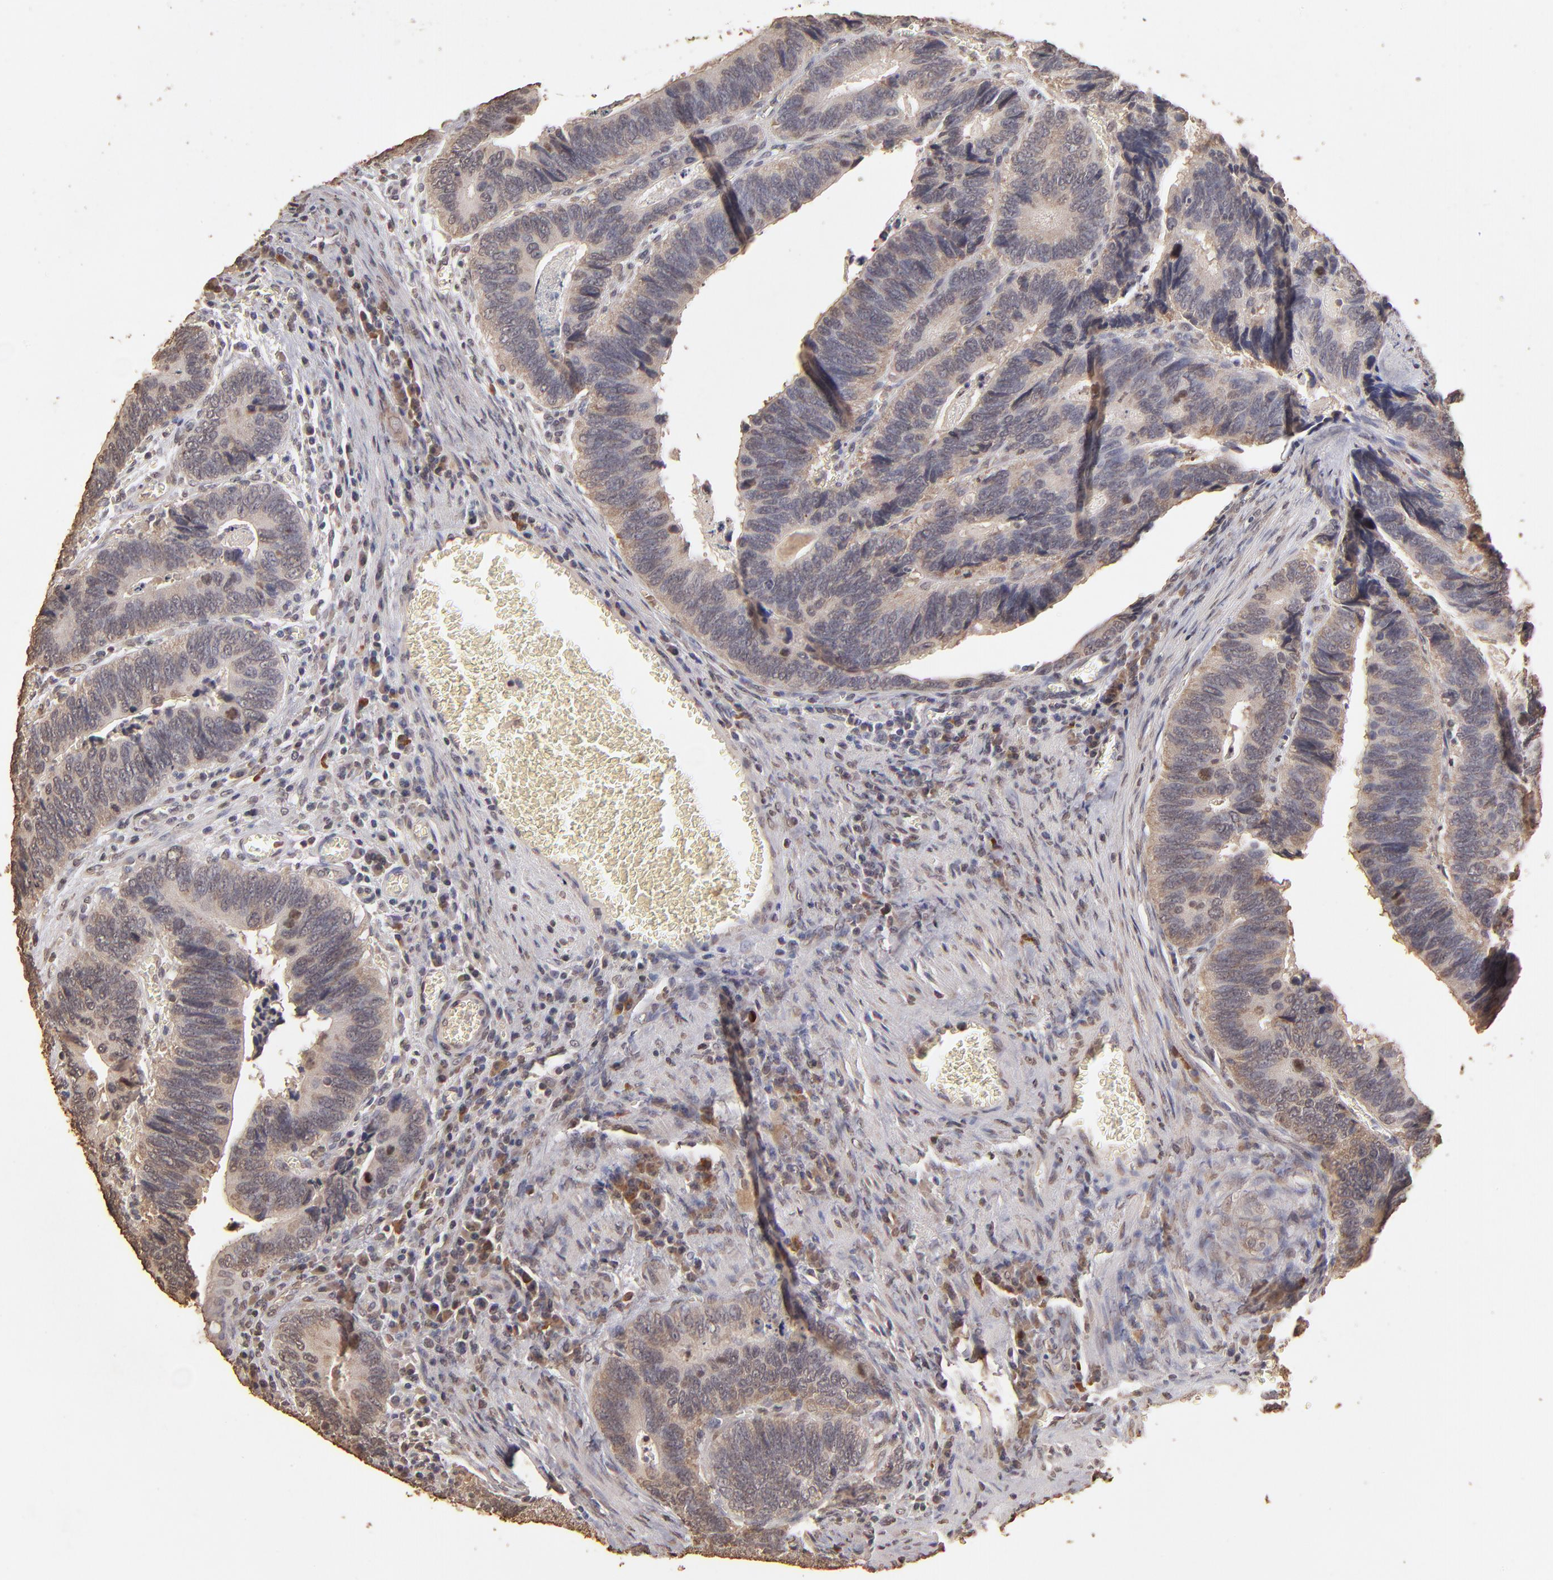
{"staining": {"intensity": "weak", "quantity": ">75%", "location": "cytoplasmic/membranous"}, "tissue": "colorectal cancer", "cell_type": "Tumor cells", "image_type": "cancer", "snomed": [{"axis": "morphology", "description": "Adenocarcinoma, NOS"}, {"axis": "topography", "description": "Colon"}], "caption": "Weak cytoplasmic/membranous staining for a protein is seen in about >75% of tumor cells of adenocarcinoma (colorectal) using IHC.", "gene": "OPHN1", "patient": {"sex": "male", "age": 72}}